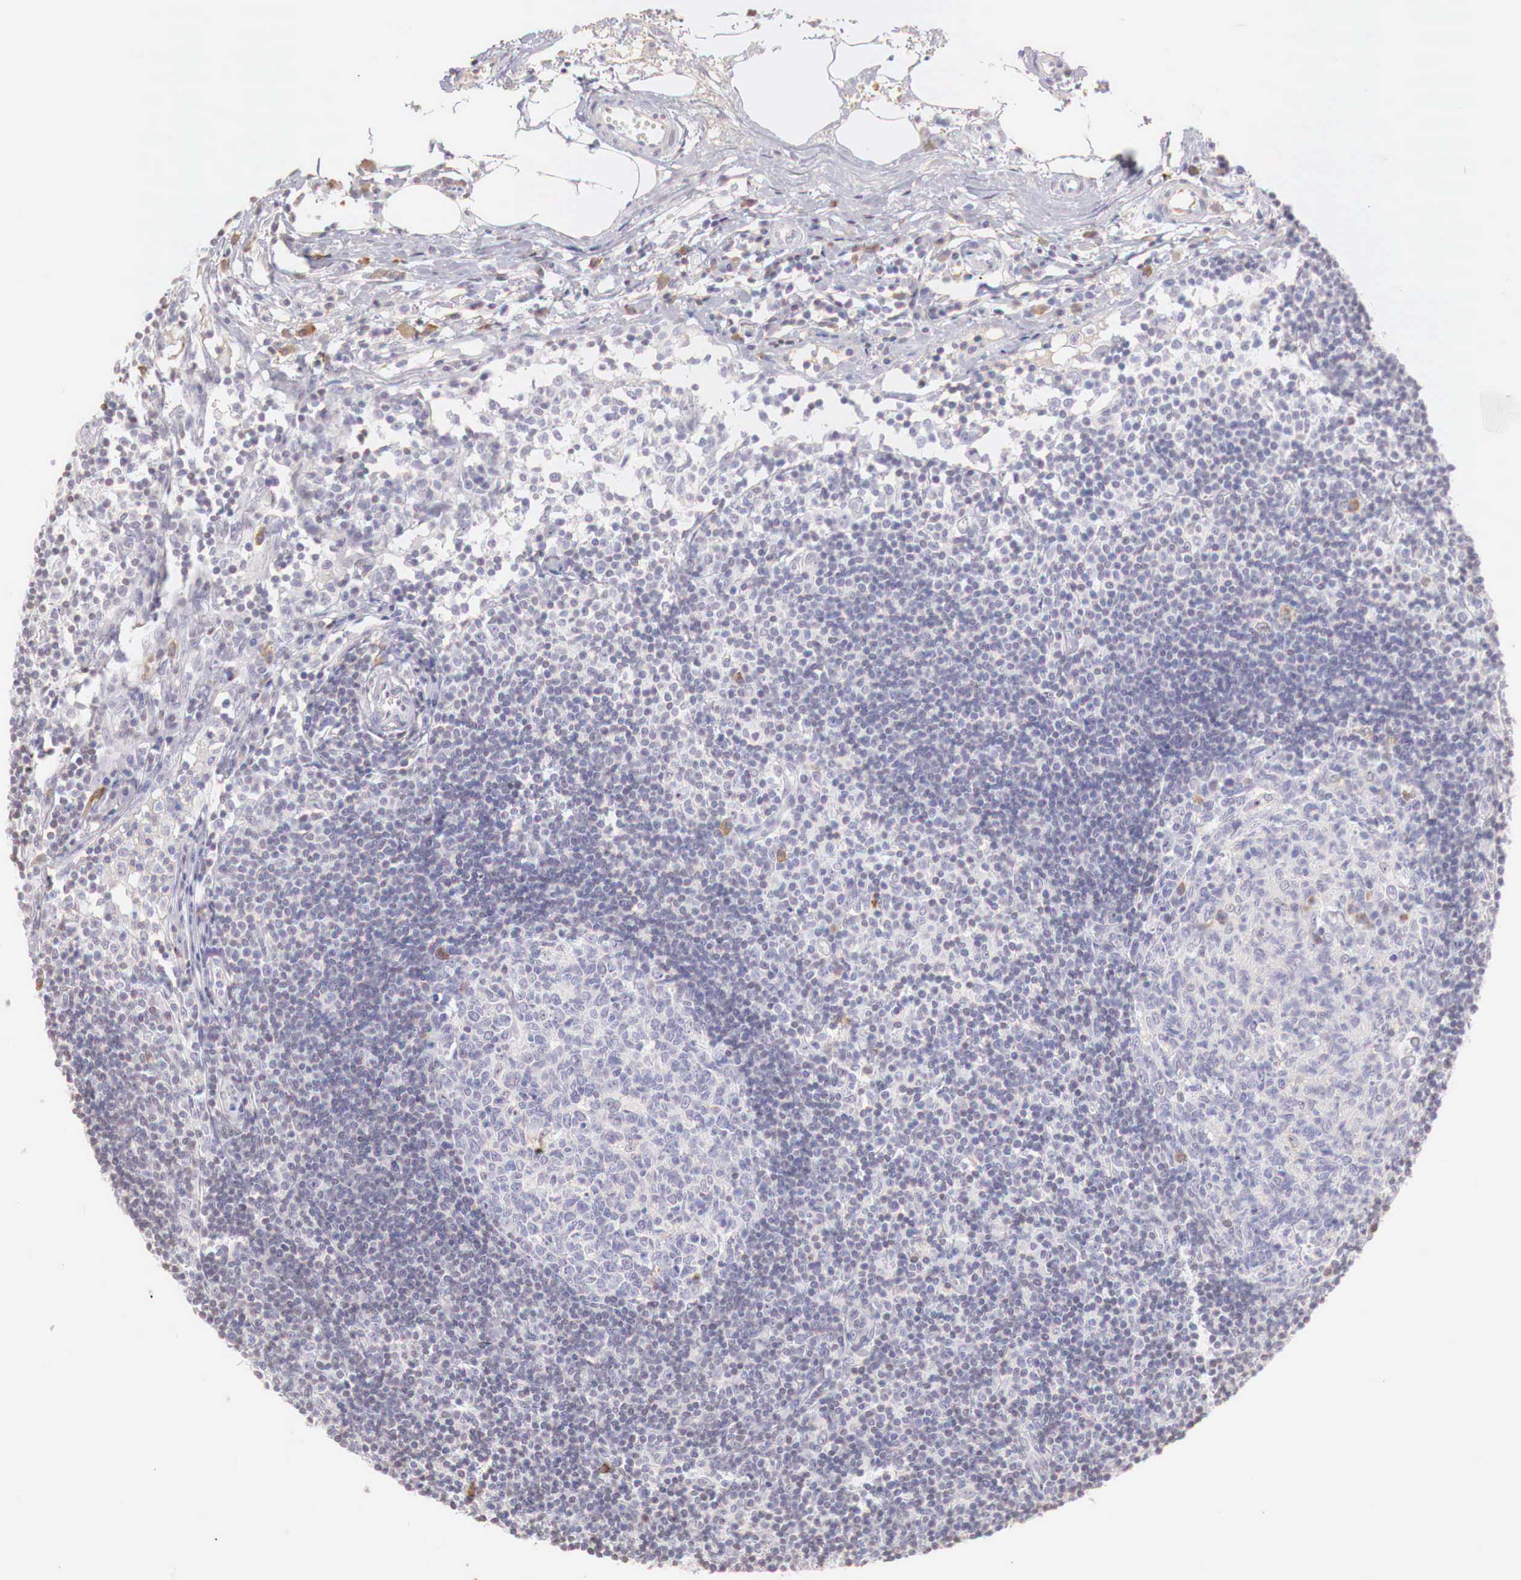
{"staining": {"intensity": "negative", "quantity": "none", "location": "none"}, "tissue": "lymph node", "cell_type": "Germinal center cells", "image_type": "normal", "snomed": [{"axis": "morphology", "description": "Normal tissue, NOS"}, {"axis": "topography", "description": "Lymph node"}], "caption": "Immunohistochemistry (IHC) image of benign human lymph node stained for a protein (brown), which shows no staining in germinal center cells. (IHC, brightfield microscopy, high magnification).", "gene": "XPNPEP2", "patient": {"sex": "female", "age": 53}}